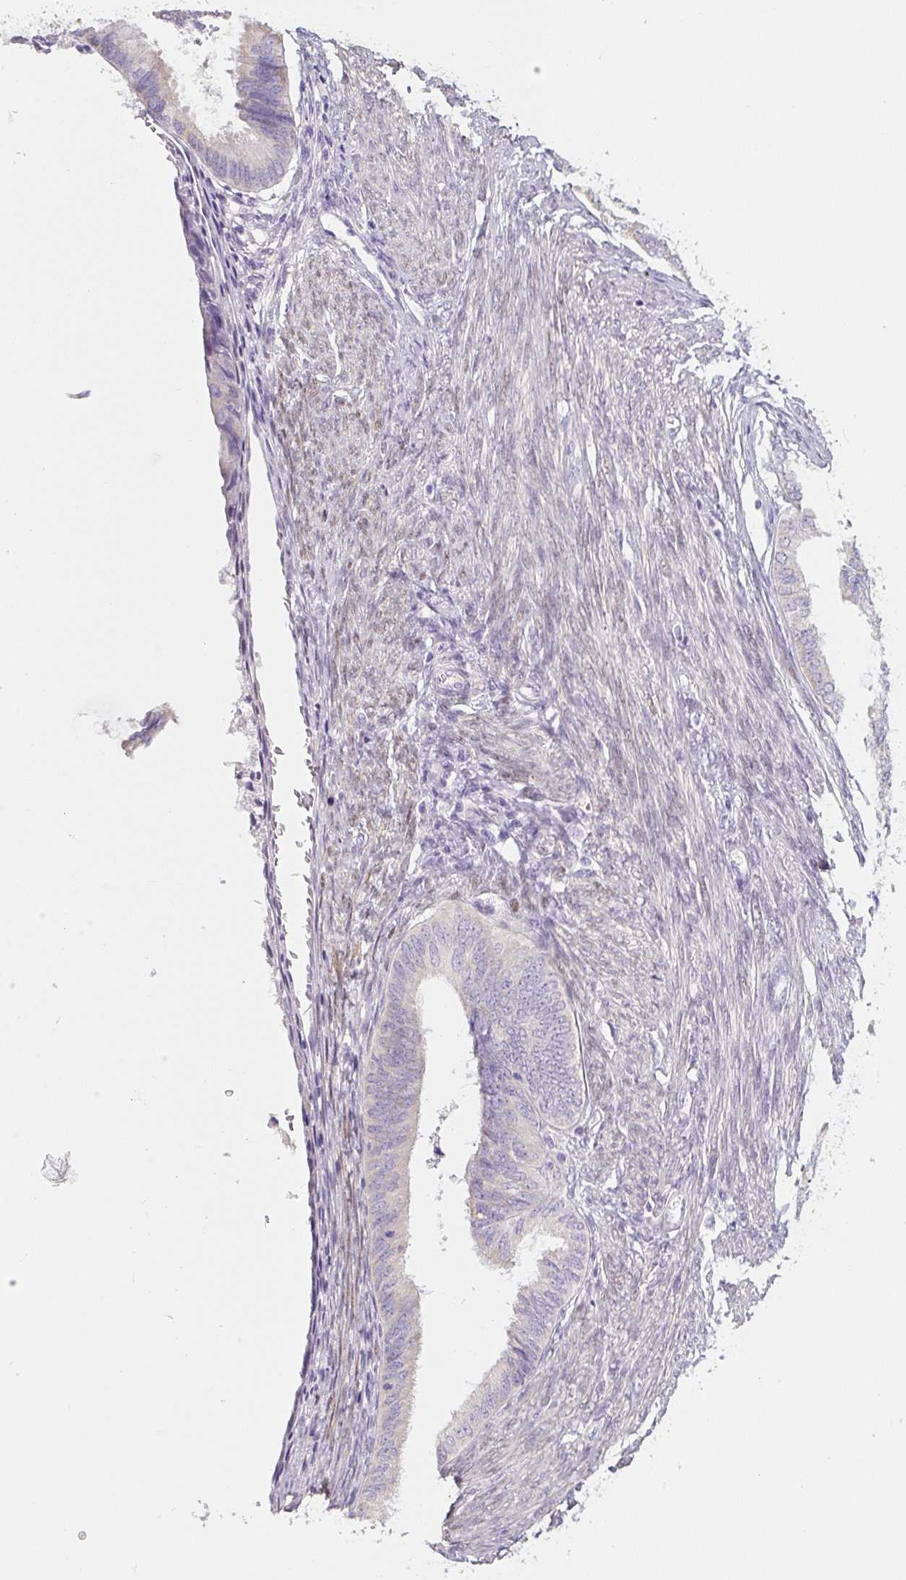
{"staining": {"intensity": "negative", "quantity": "none", "location": "none"}, "tissue": "endometrial cancer", "cell_type": "Tumor cells", "image_type": "cancer", "snomed": [{"axis": "morphology", "description": "Adenocarcinoma, NOS"}, {"axis": "topography", "description": "Endometrium"}], "caption": "Tumor cells are negative for protein expression in human endometrial cancer (adenocarcinoma). (DAB (3,3'-diaminobenzidine) immunohistochemistry (IHC) with hematoxylin counter stain).", "gene": "PWWP3B", "patient": {"sex": "female", "age": 86}}